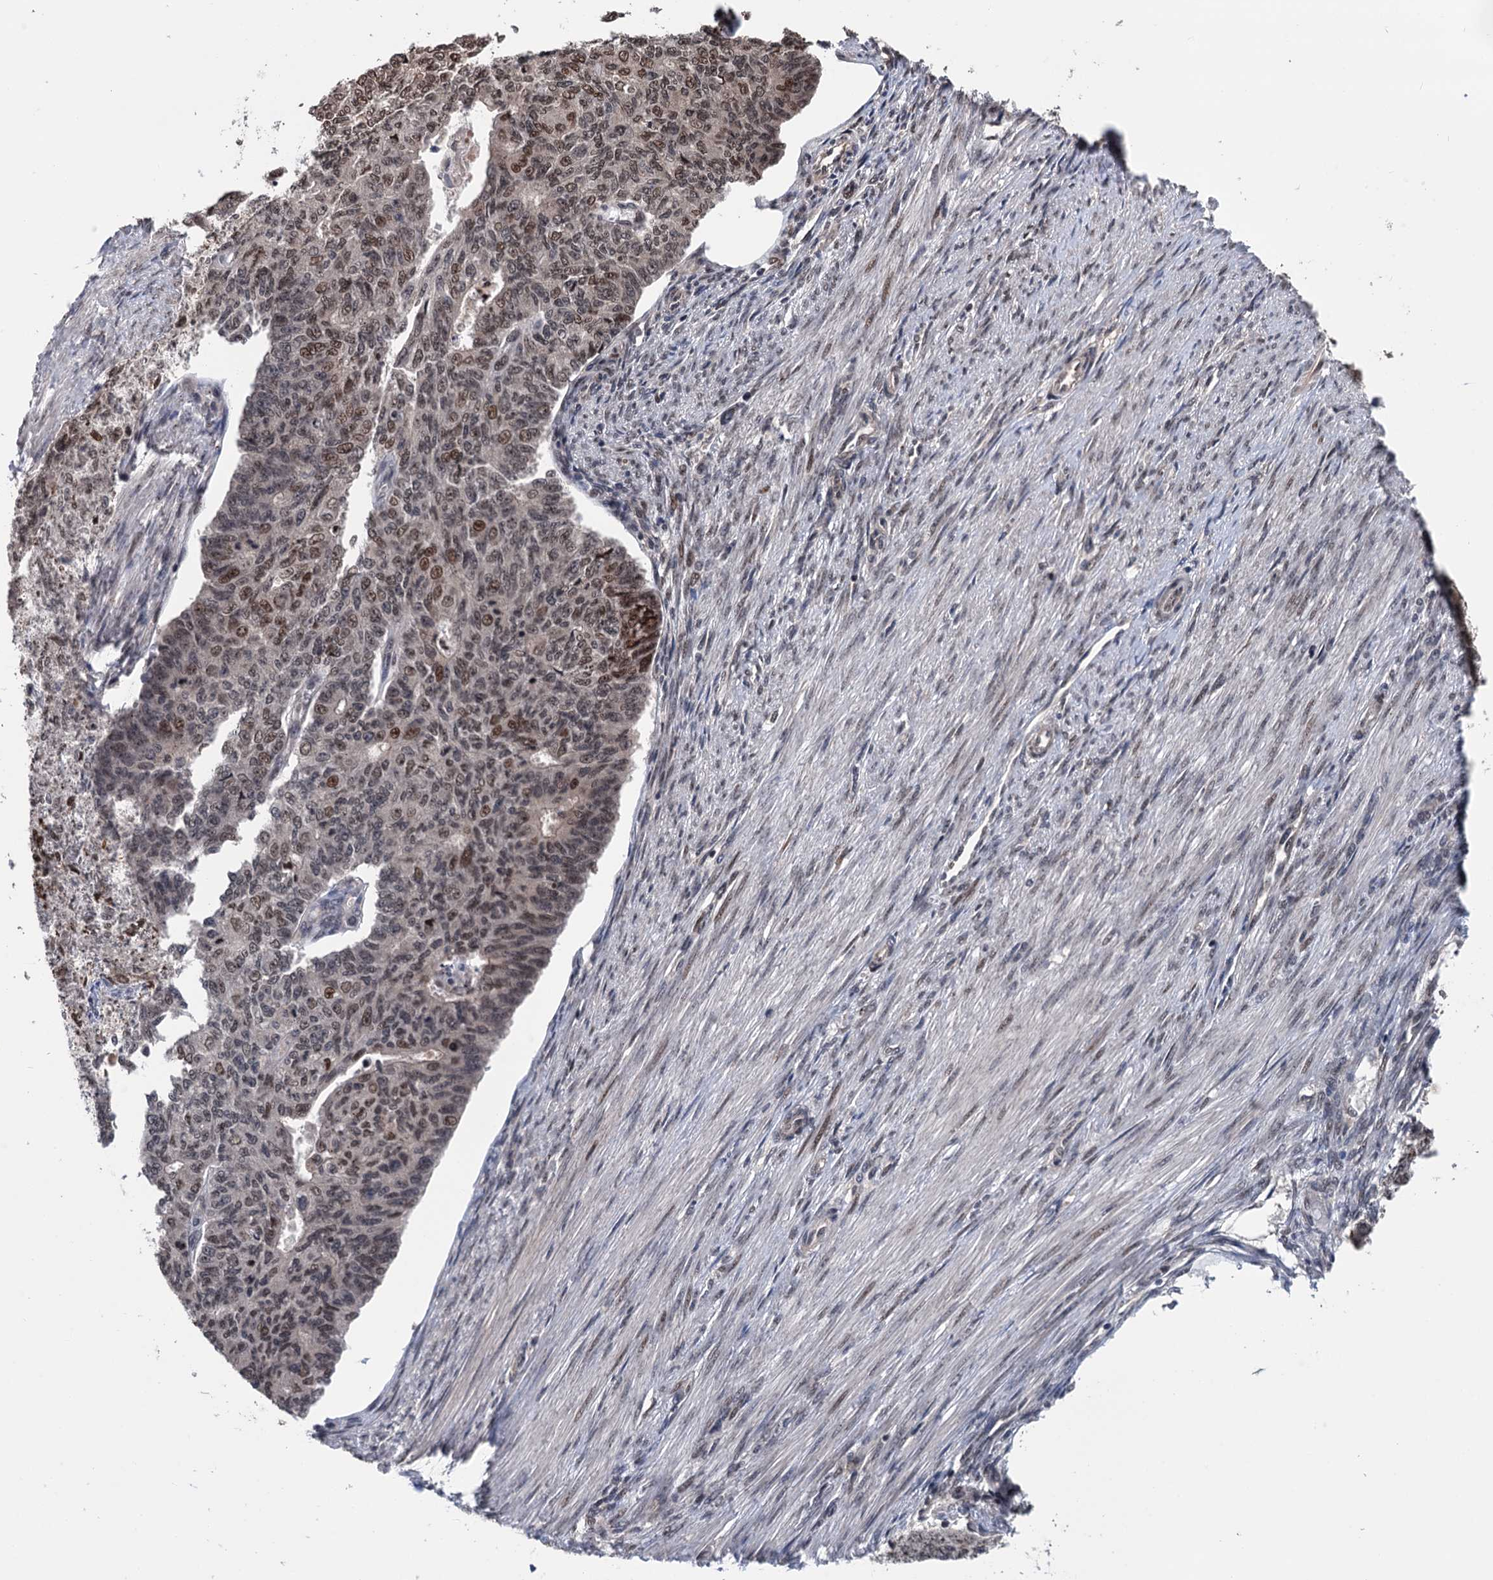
{"staining": {"intensity": "moderate", "quantity": "<25%", "location": "nuclear"}, "tissue": "endometrial cancer", "cell_type": "Tumor cells", "image_type": "cancer", "snomed": [{"axis": "morphology", "description": "Adenocarcinoma, NOS"}, {"axis": "topography", "description": "Endometrium"}], "caption": "Endometrial cancer tissue shows moderate nuclear staining in approximately <25% of tumor cells, visualized by immunohistochemistry.", "gene": "RASSF4", "patient": {"sex": "female", "age": 32}}